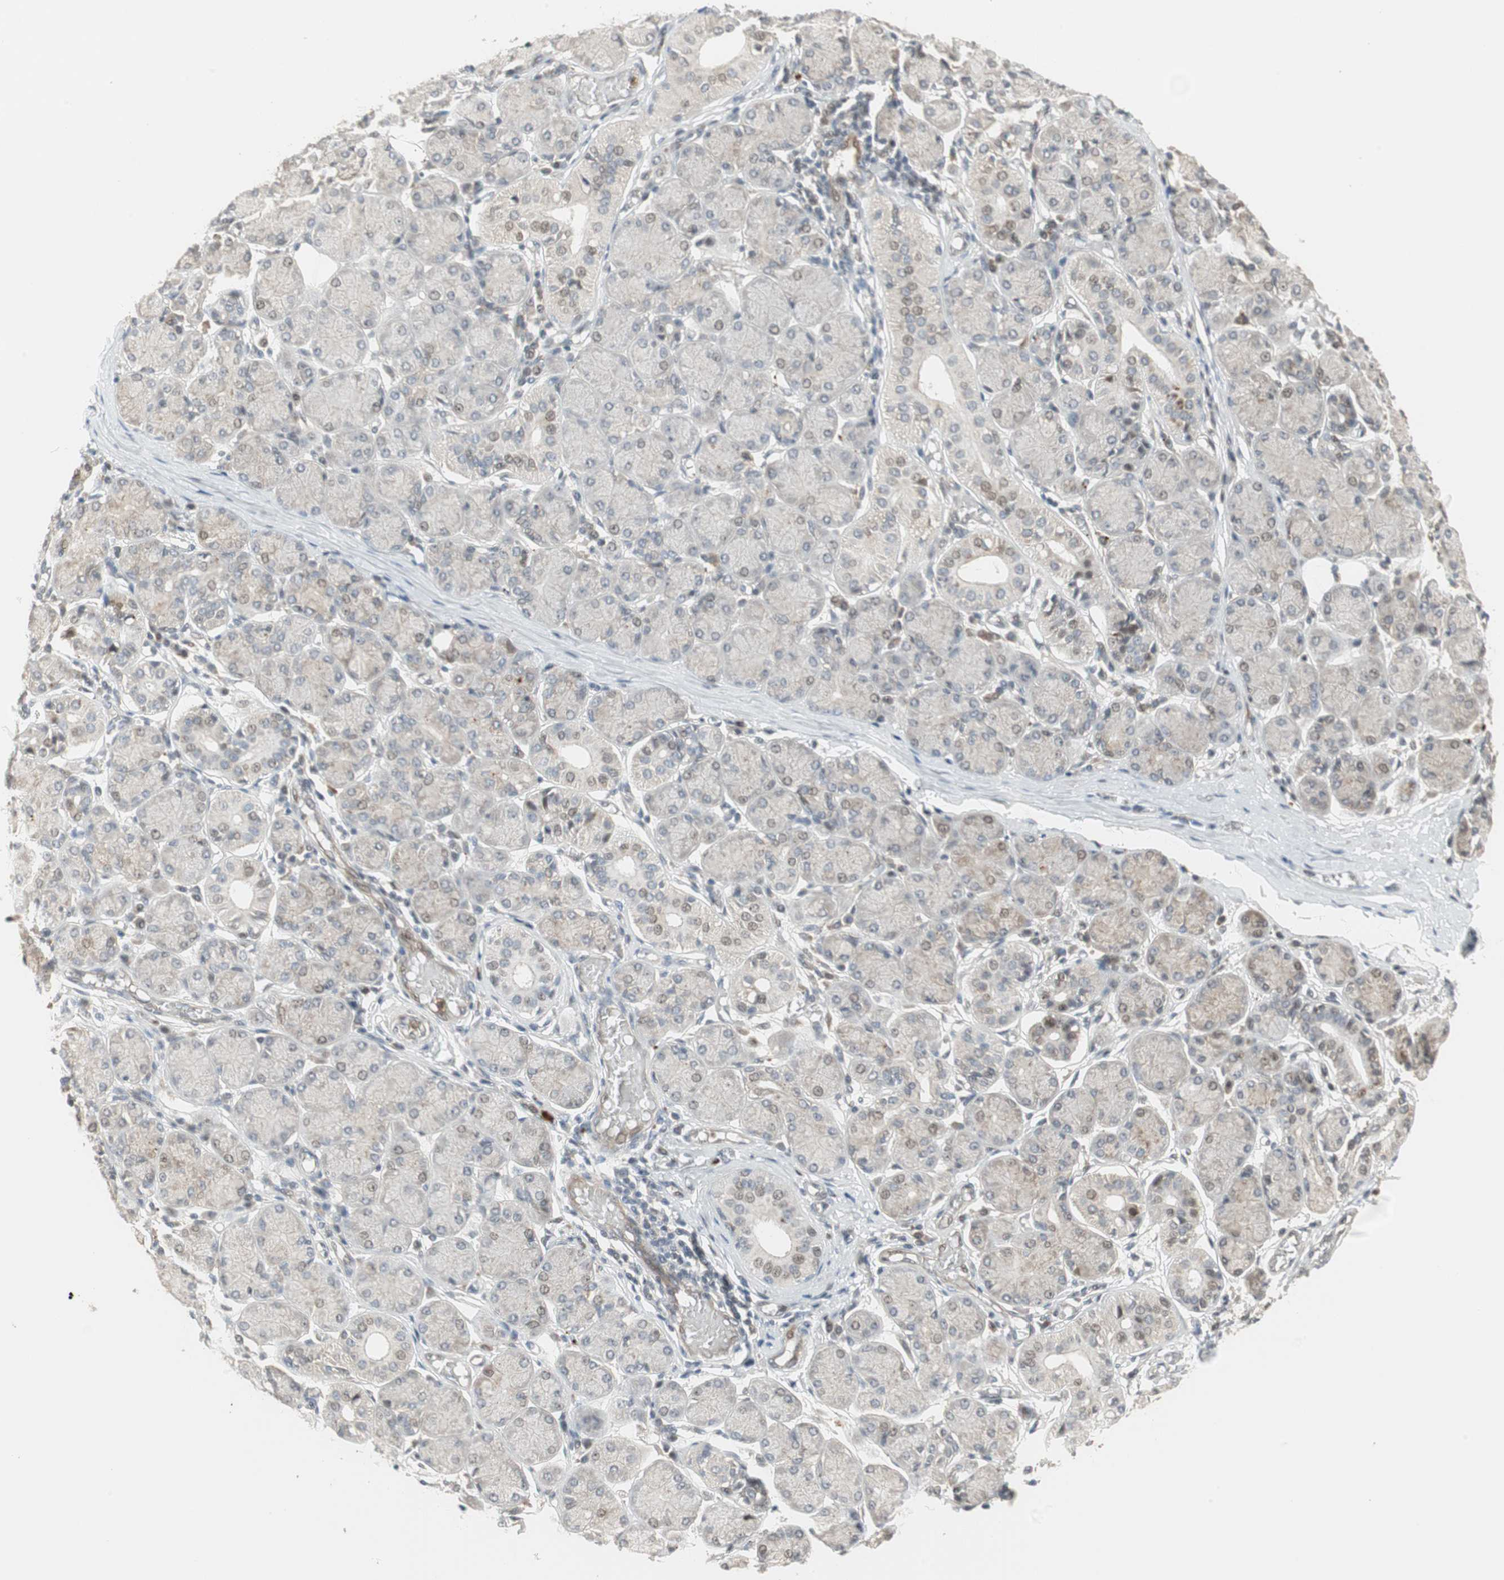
{"staining": {"intensity": "weak", "quantity": "<25%", "location": "nuclear"}, "tissue": "salivary gland", "cell_type": "Glandular cells", "image_type": "normal", "snomed": [{"axis": "morphology", "description": "Normal tissue, NOS"}, {"axis": "topography", "description": "Salivary gland"}], "caption": "Micrograph shows no significant protein staining in glandular cells of unremarkable salivary gland. Brightfield microscopy of immunohistochemistry stained with DAB (brown) and hematoxylin (blue), captured at high magnification.", "gene": "SNX4", "patient": {"sex": "female", "age": 24}}